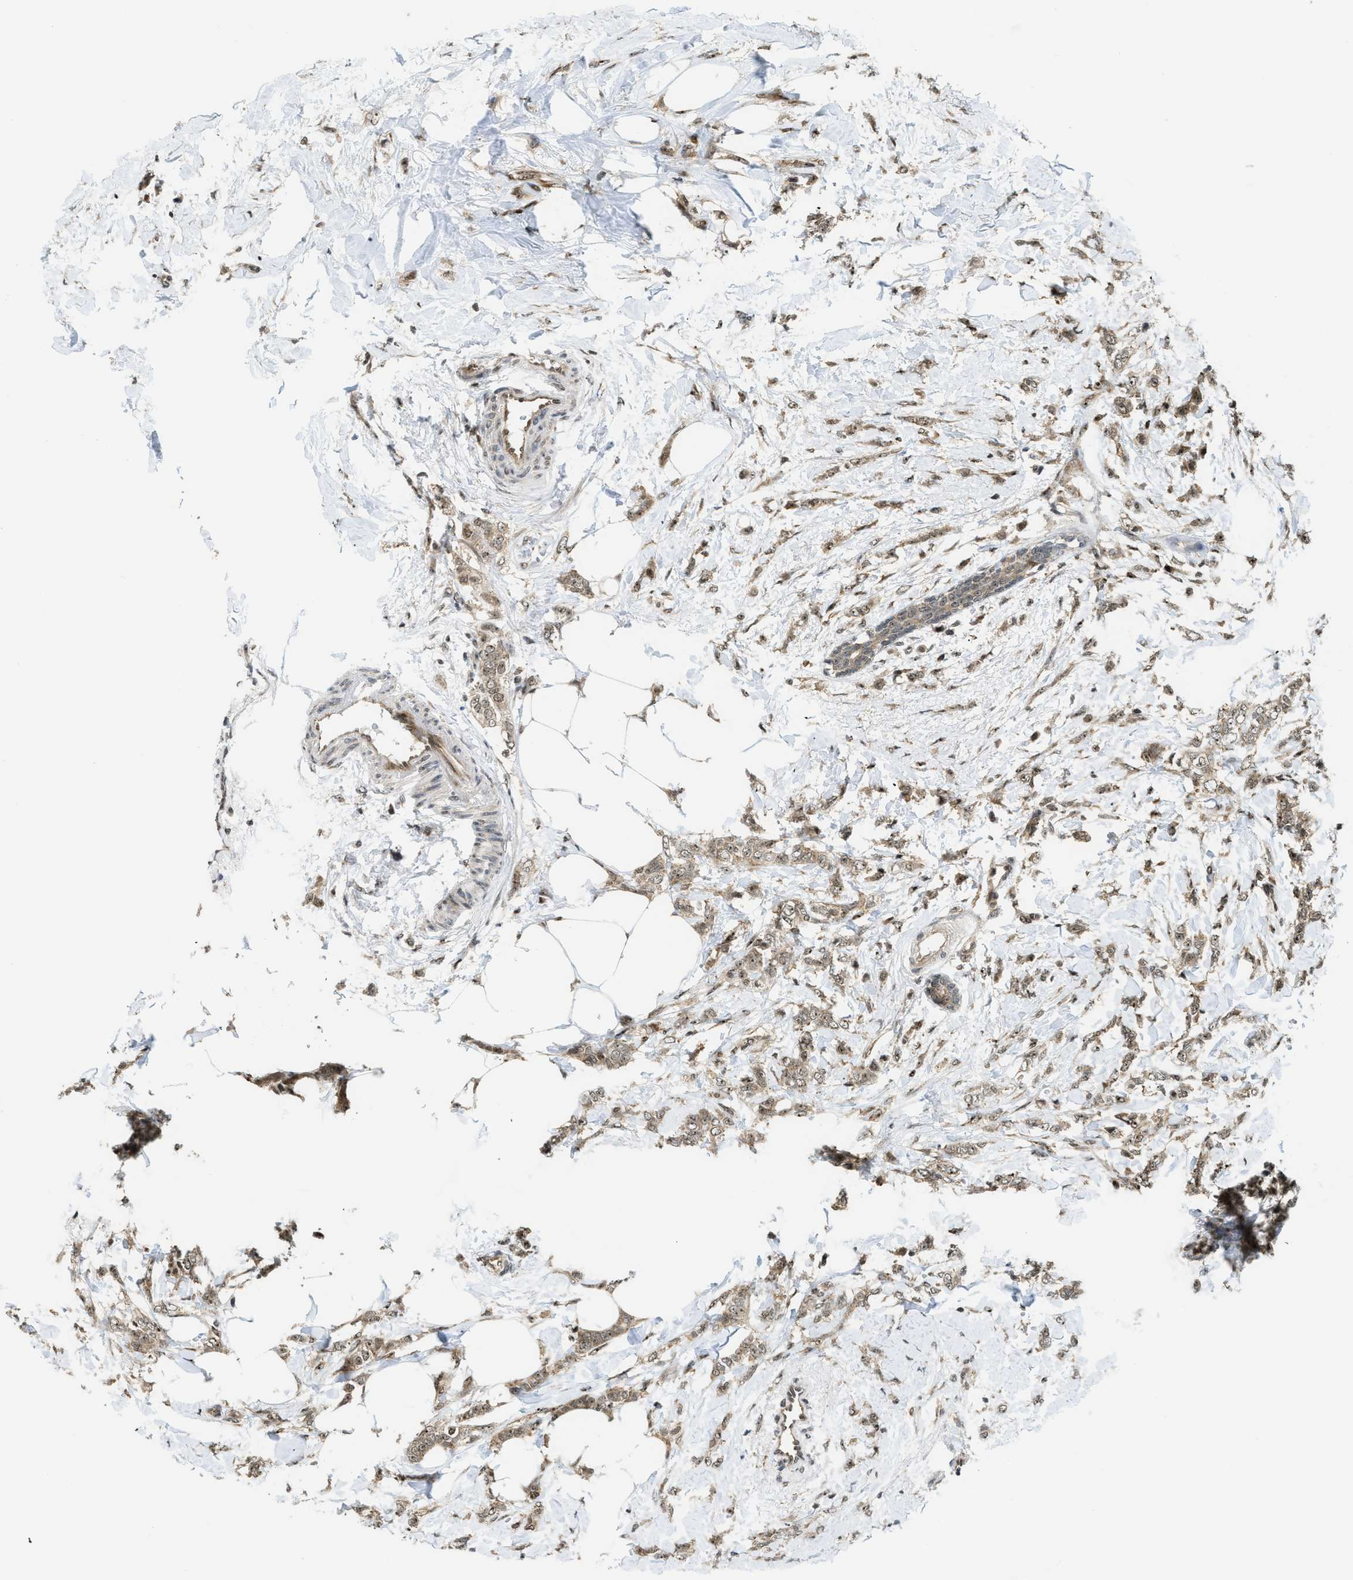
{"staining": {"intensity": "weak", "quantity": ">75%", "location": "cytoplasmic/membranous"}, "tissue": "breast cancer", "cell_type": "Tumor cells", "image_type": "cancer", "snomed": [{"axis": "morphology", "description": "Lobular carcinoma, in situ"}, {"axis": "morphology", "description": "Lobular carcinoma"}, {"axis": "topography", "description": "Breast"}], "caption": "Breast lobular carcinoma stained for a protein demonstrates weak cytoplasmic/membranous positivity in tumor cells. Nuclei are stained in blue.", "gene": "TACC1", "patient": {"sex": "female", "age": 41}}